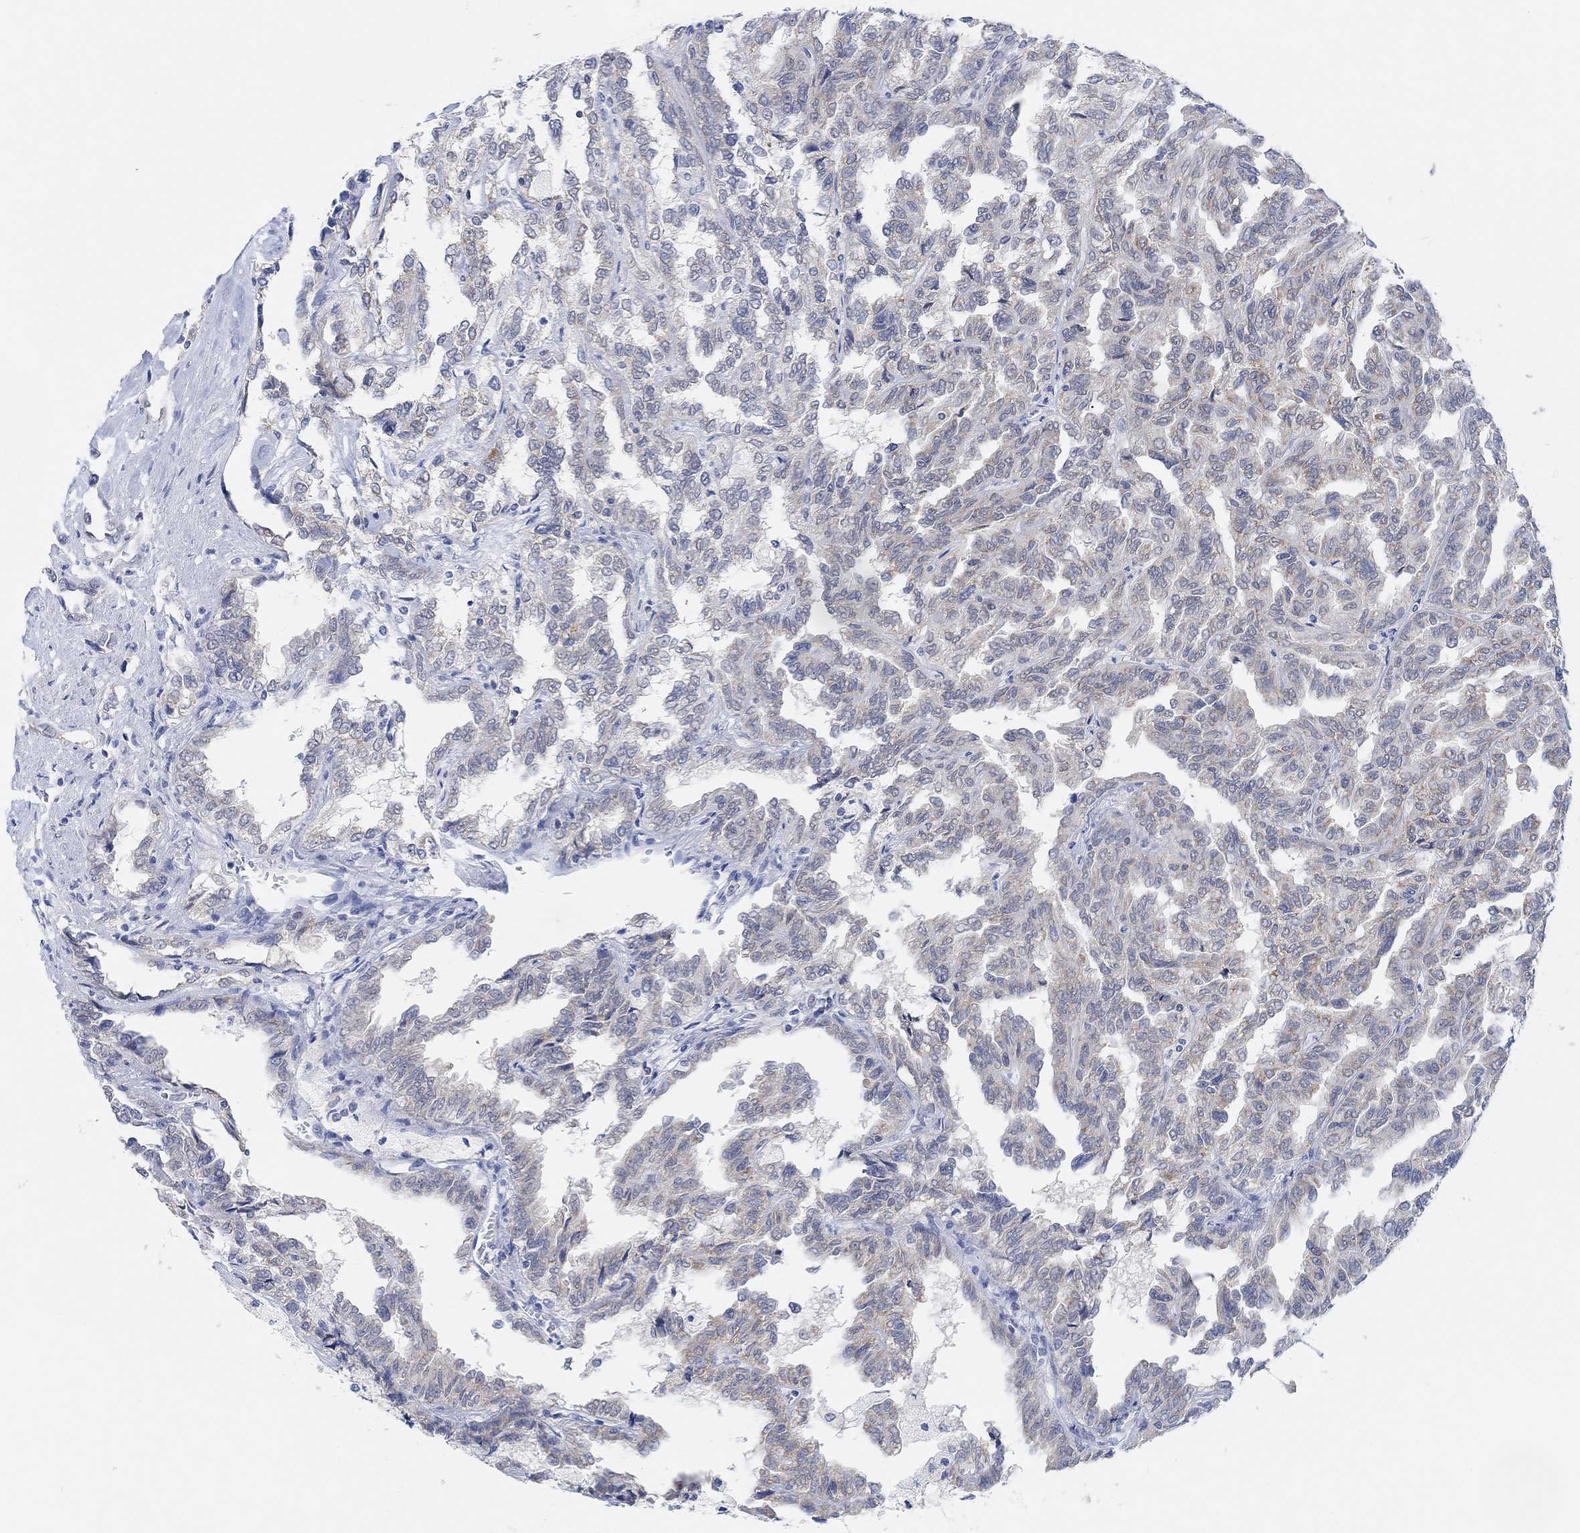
{"staining": {"intensity": "moderate", "quantity": "<25%", "location": "cytoplasmic/membranous"}, "tissue": "renal cancer", "cell_type": "Tumor cells", "image_type": "cancer", "snomed": [{"axis": "morphology", "description": "Adenocarcinoma, NOS"}, {"axis": "topography", "description": "Kidney"}], "caption": "Moderate cytoplasmic/membranous expression for a protein is identified in about <25% of tumor cells of renal cancer (adenocarcinoma) using immunohistochemistry (IHC).", "gene": "RIMS1", "patient": {"sex": "male", "age": 79}}